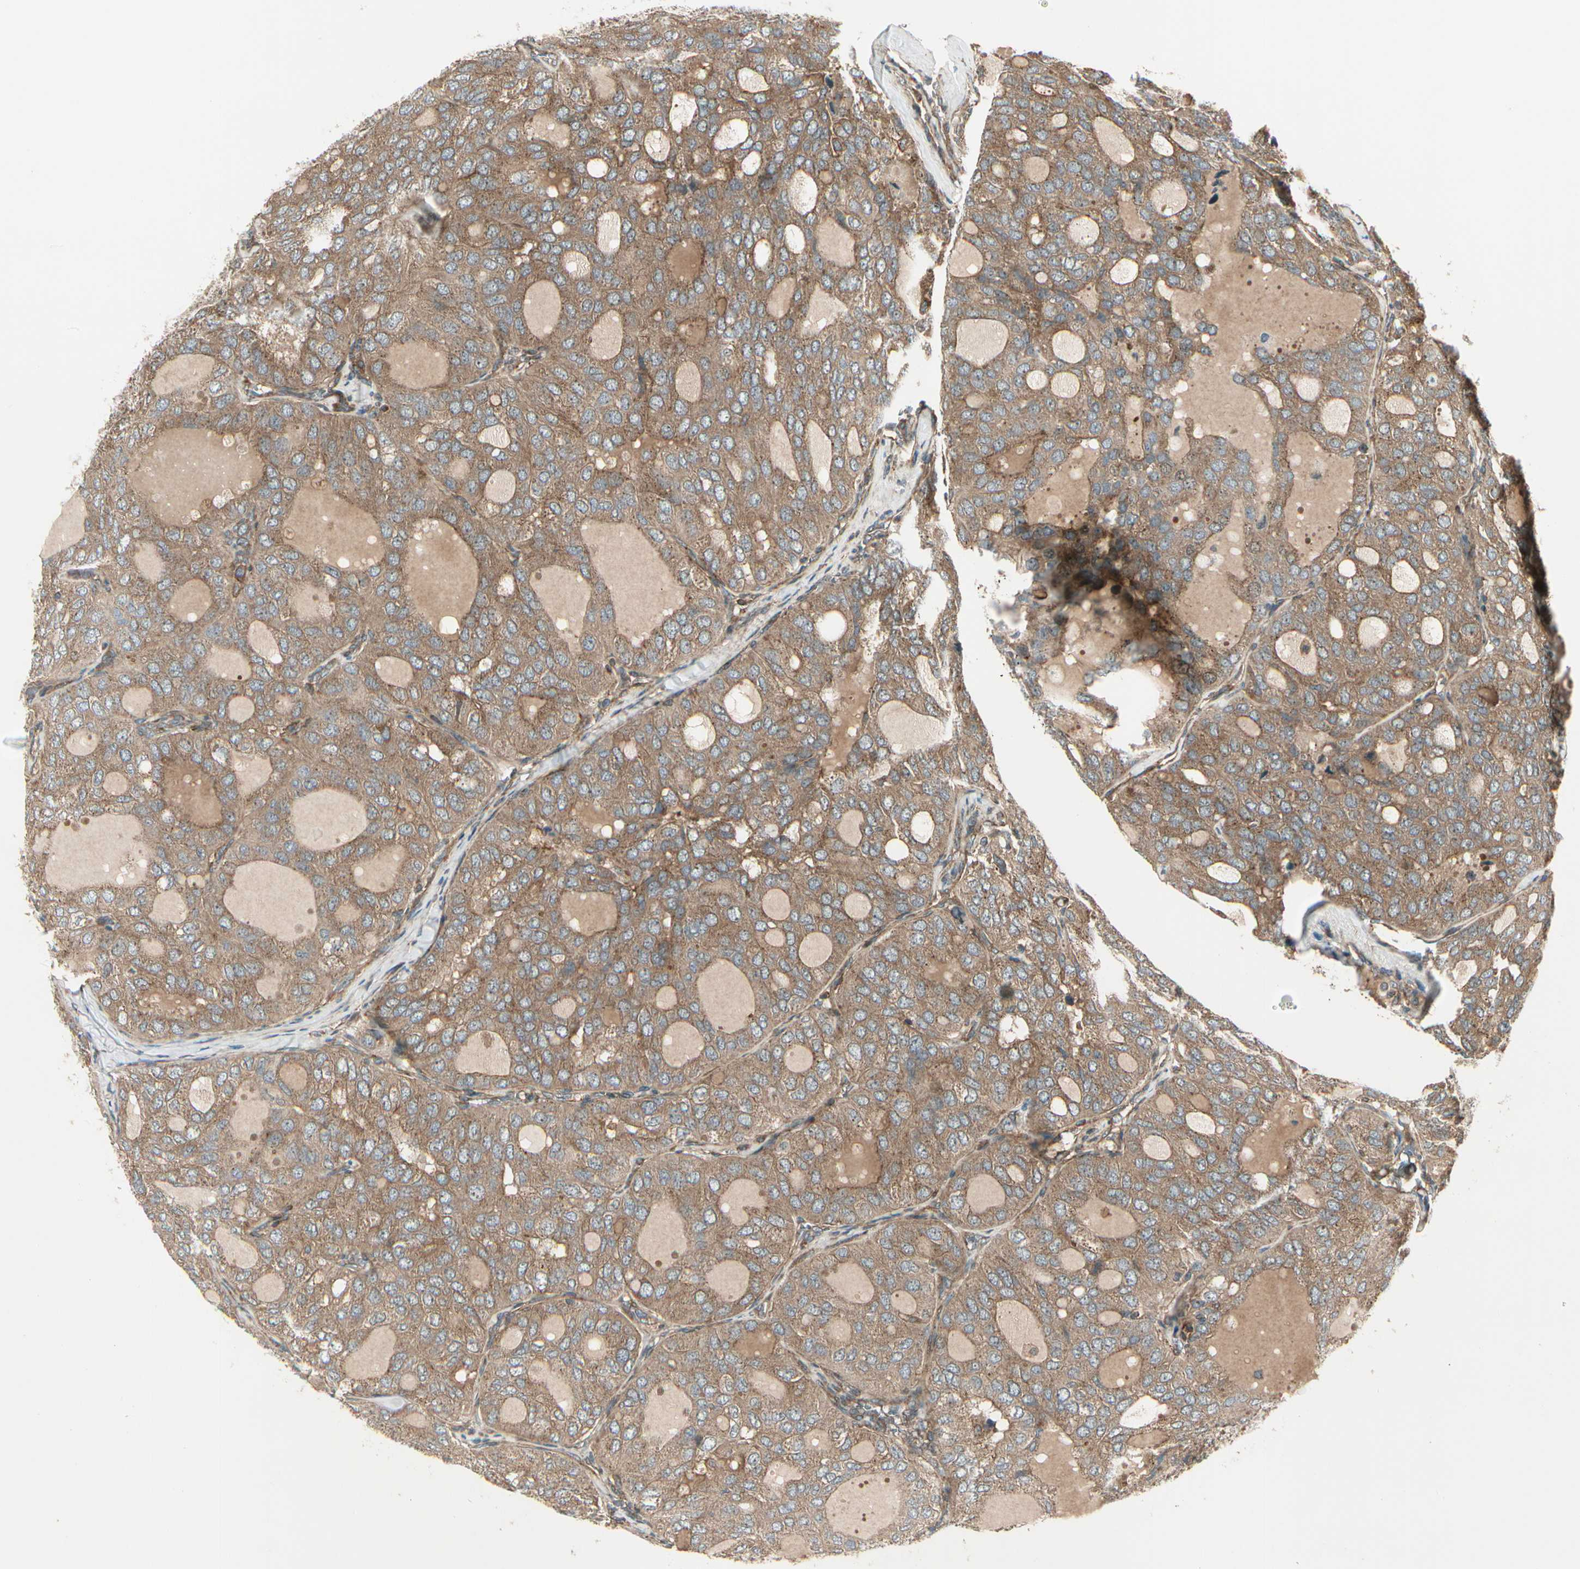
{"staining": {"intensity": "moderate", "quantity": ">75%", "location": "cytoplasmic/membranous"}, "tissue": "thyroid cancer", "cell_type": "Tumor cells", "image_type": "cancer", "snomed": [{"axis": "morphology", "description": "Follicular adenoma carcinoma, NOS"}, {"axis": "topography", "description": "Thyroid gland"}], "caption": "Follicular adenoma carcinoma (thyroid) was stained to show a protein in brown. There is medium levels of moderate cytoplasmic/membranous expression in approximately >75% of tumor cells.", "gene": "FKBP15", "patient": {"sex": "male", "age": 75}}